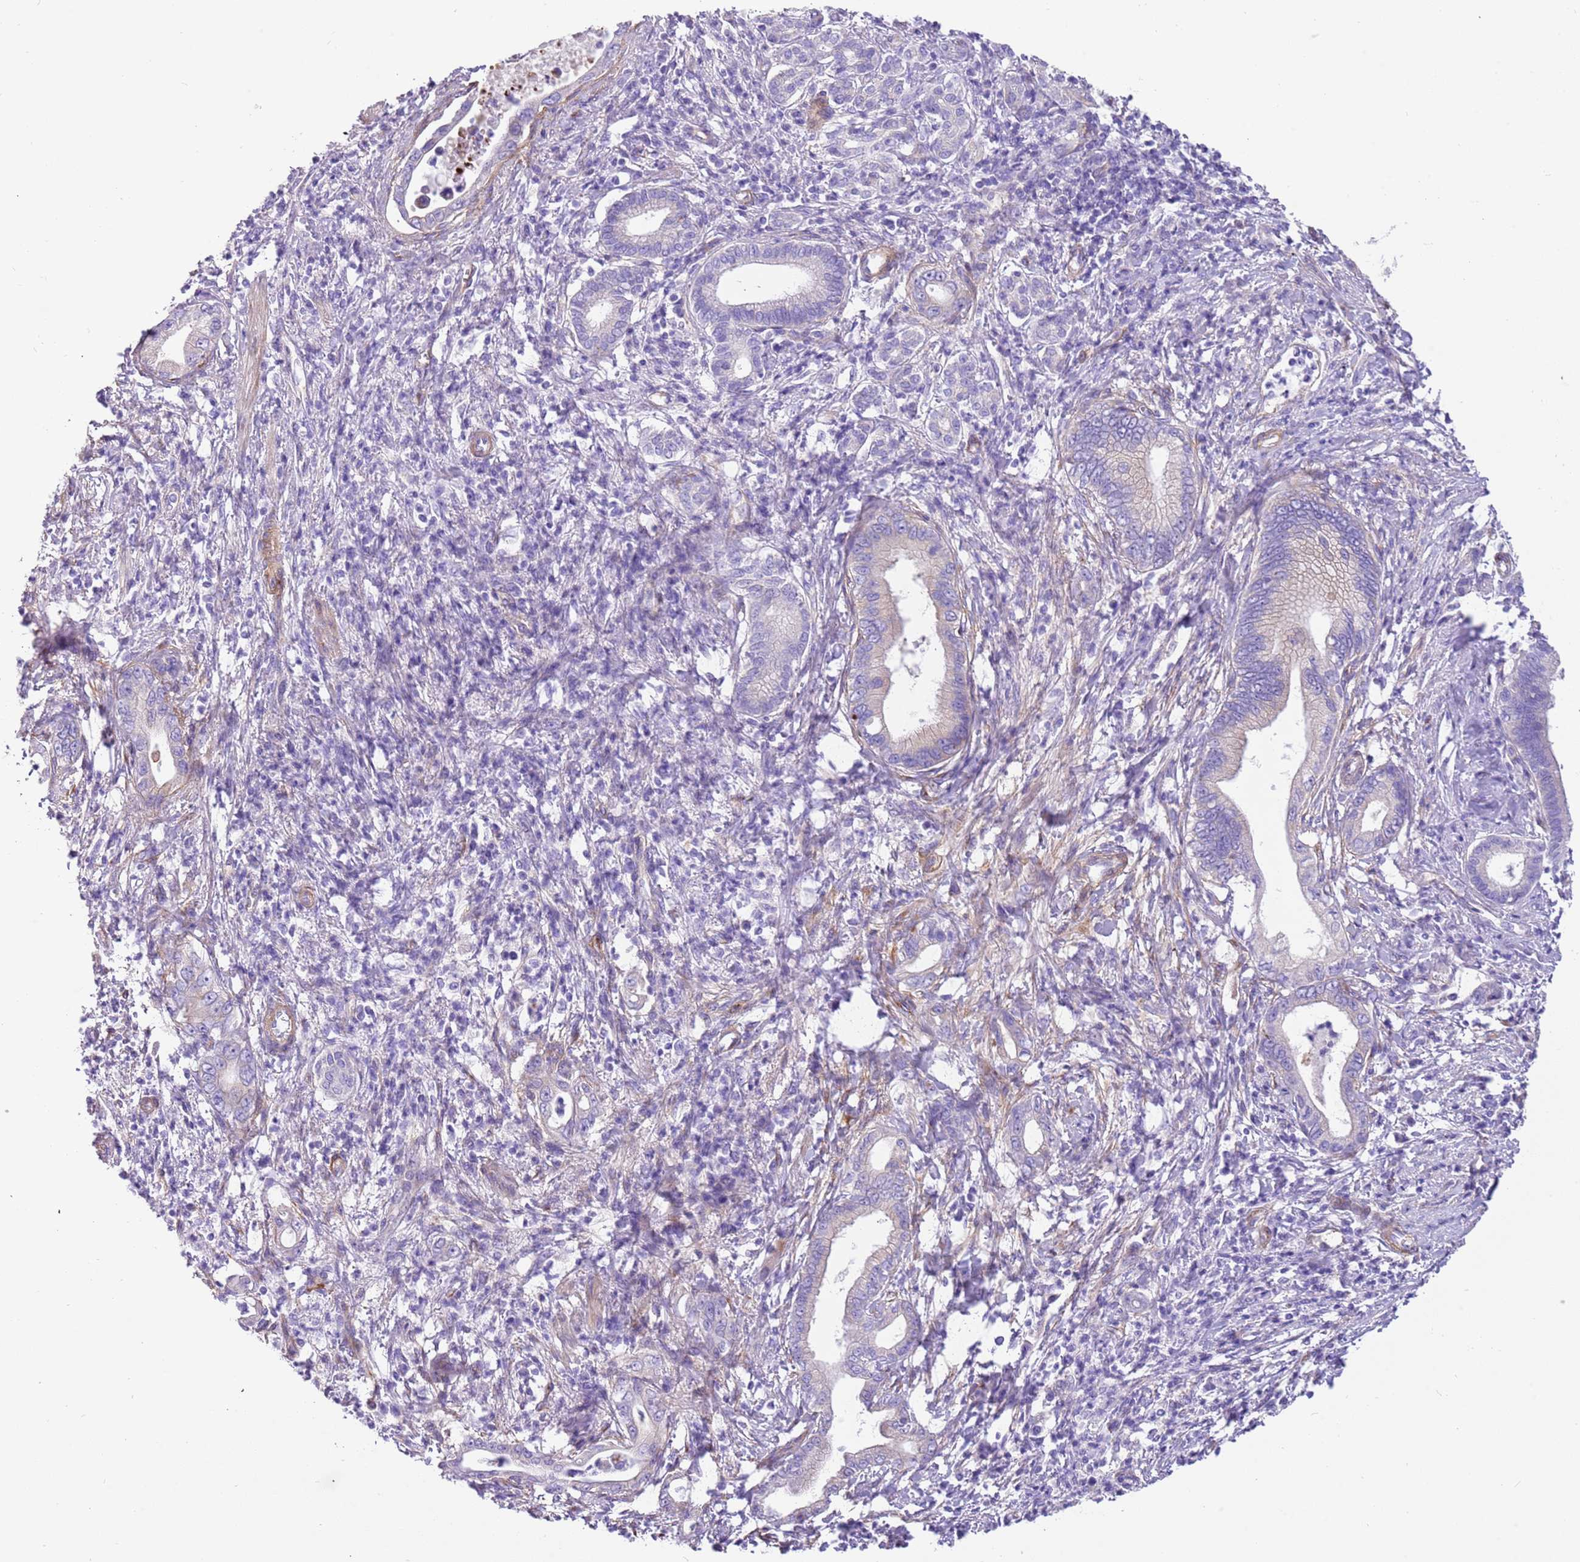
{"staining": {"intensity": "negative", "quantity": "none", "location": "none"}, "tissue": "pancreatic cancer", "cell_type": "Tumor cells", "image_type": "cancer", "snomed": [{"axis": "morphology", "description": "Normal tissue, NOS"}, {"axis": "morphology", "description": "Adenocarcinoma, NOS"}, {"axis": "topography", "description": "Pancreas"}], "caption": "This image is of pancreatic adenocarcinoma stained with immunohistochemistry (IHC) to label a protein in brown with the nuclei are counter-stained blue. There is no staining in tumor cells.", "gene": "SERINC3", "patient": {"sex": "female", "age": 55}}